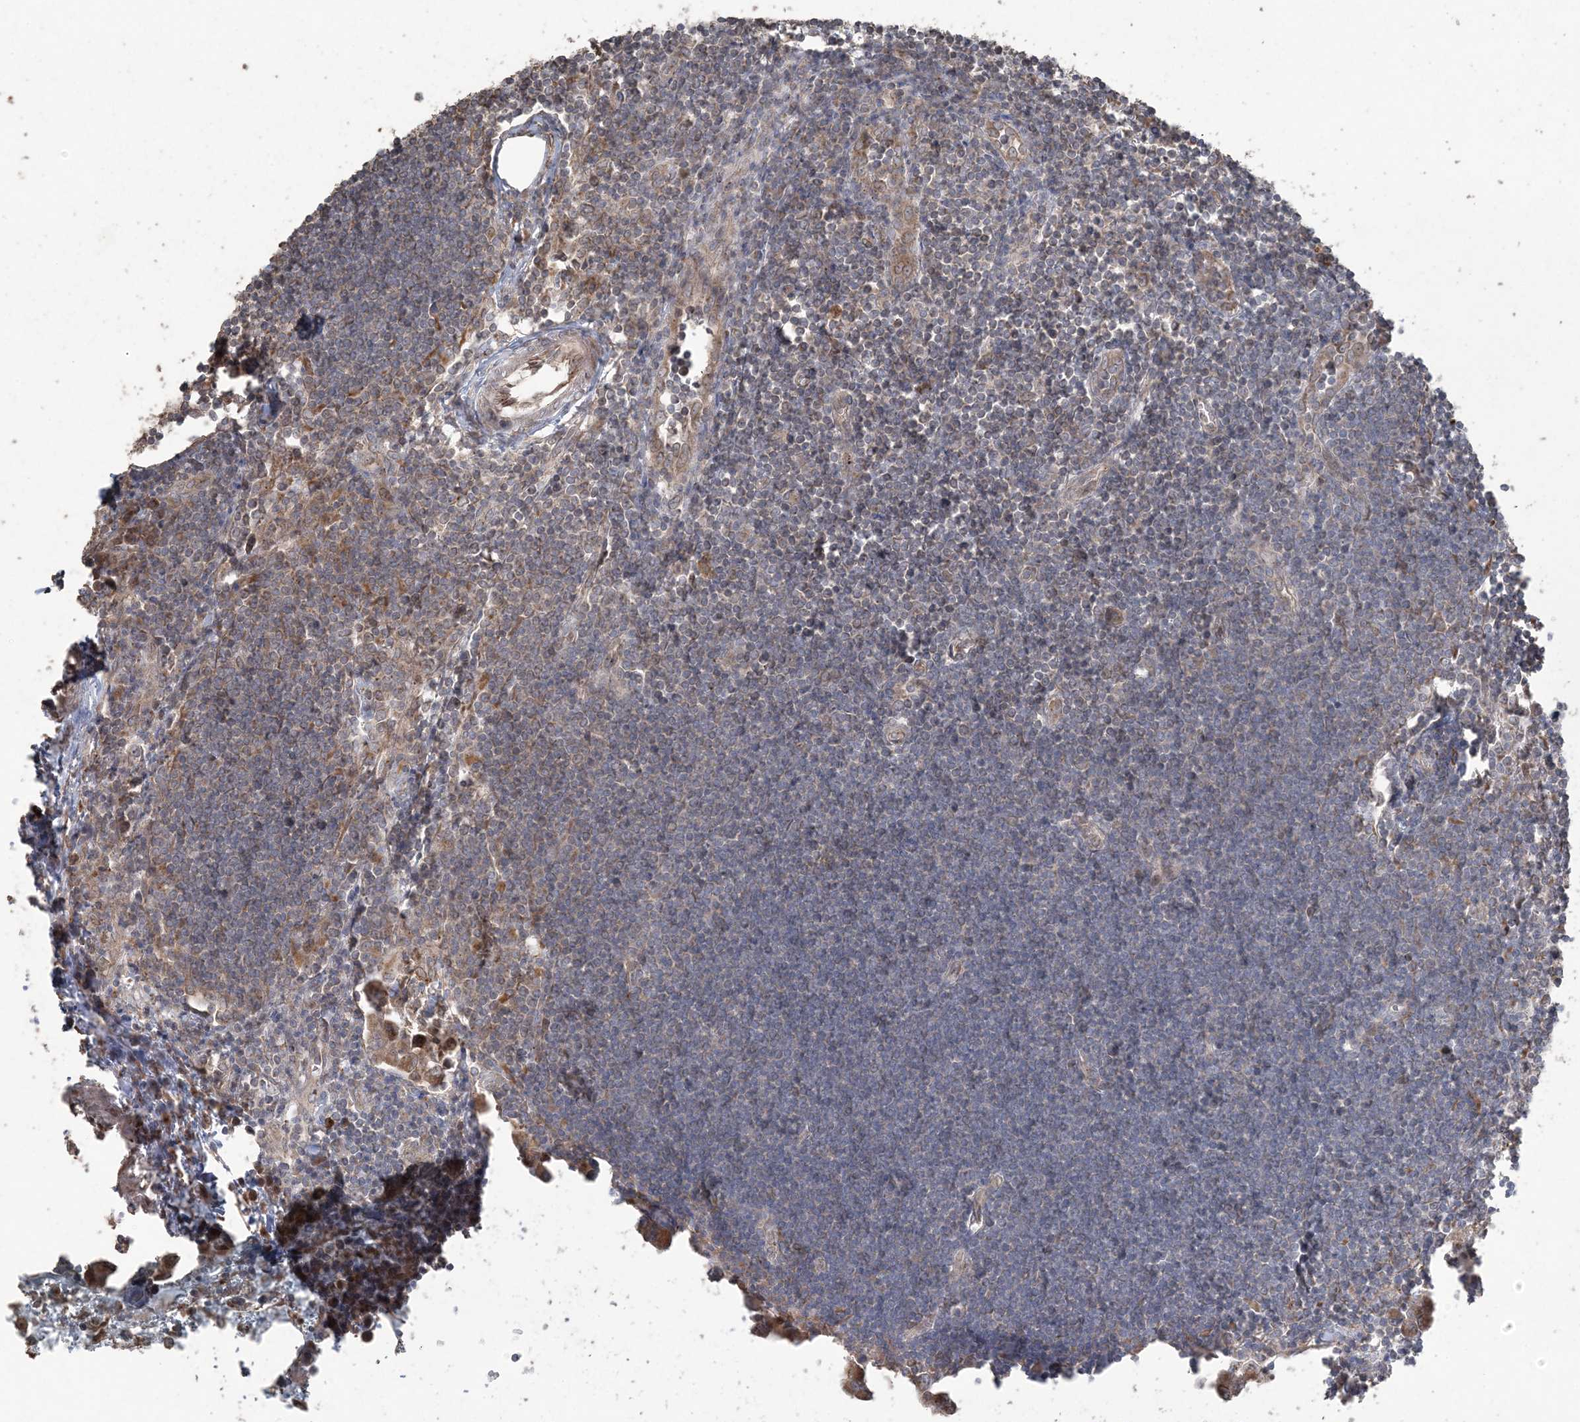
{"staining": {"intensity": "moderate", "quantity": ">75%", "location": "cytoplasmic/membranous"}, "tissue": "lymph node", "cell_type": "Germinal center cells", "image_type": "normal", "snomed": [{"axis": "morphology", "description": "Normal tissue, NOS"}, {"axis": "morphology", "description": "Malignant melanoma, Metastatic site"}, {"axis": "topography", "description": "Lymph node"}], "caption": "Immunohistochemistry of unremarkable lymph node reveals medium levels of moderate cytoplasmic/membranous expression in about >75% of germinal center cells.", "gene": "DDX19B", "patient": {"sex": "male", "age": 41}}